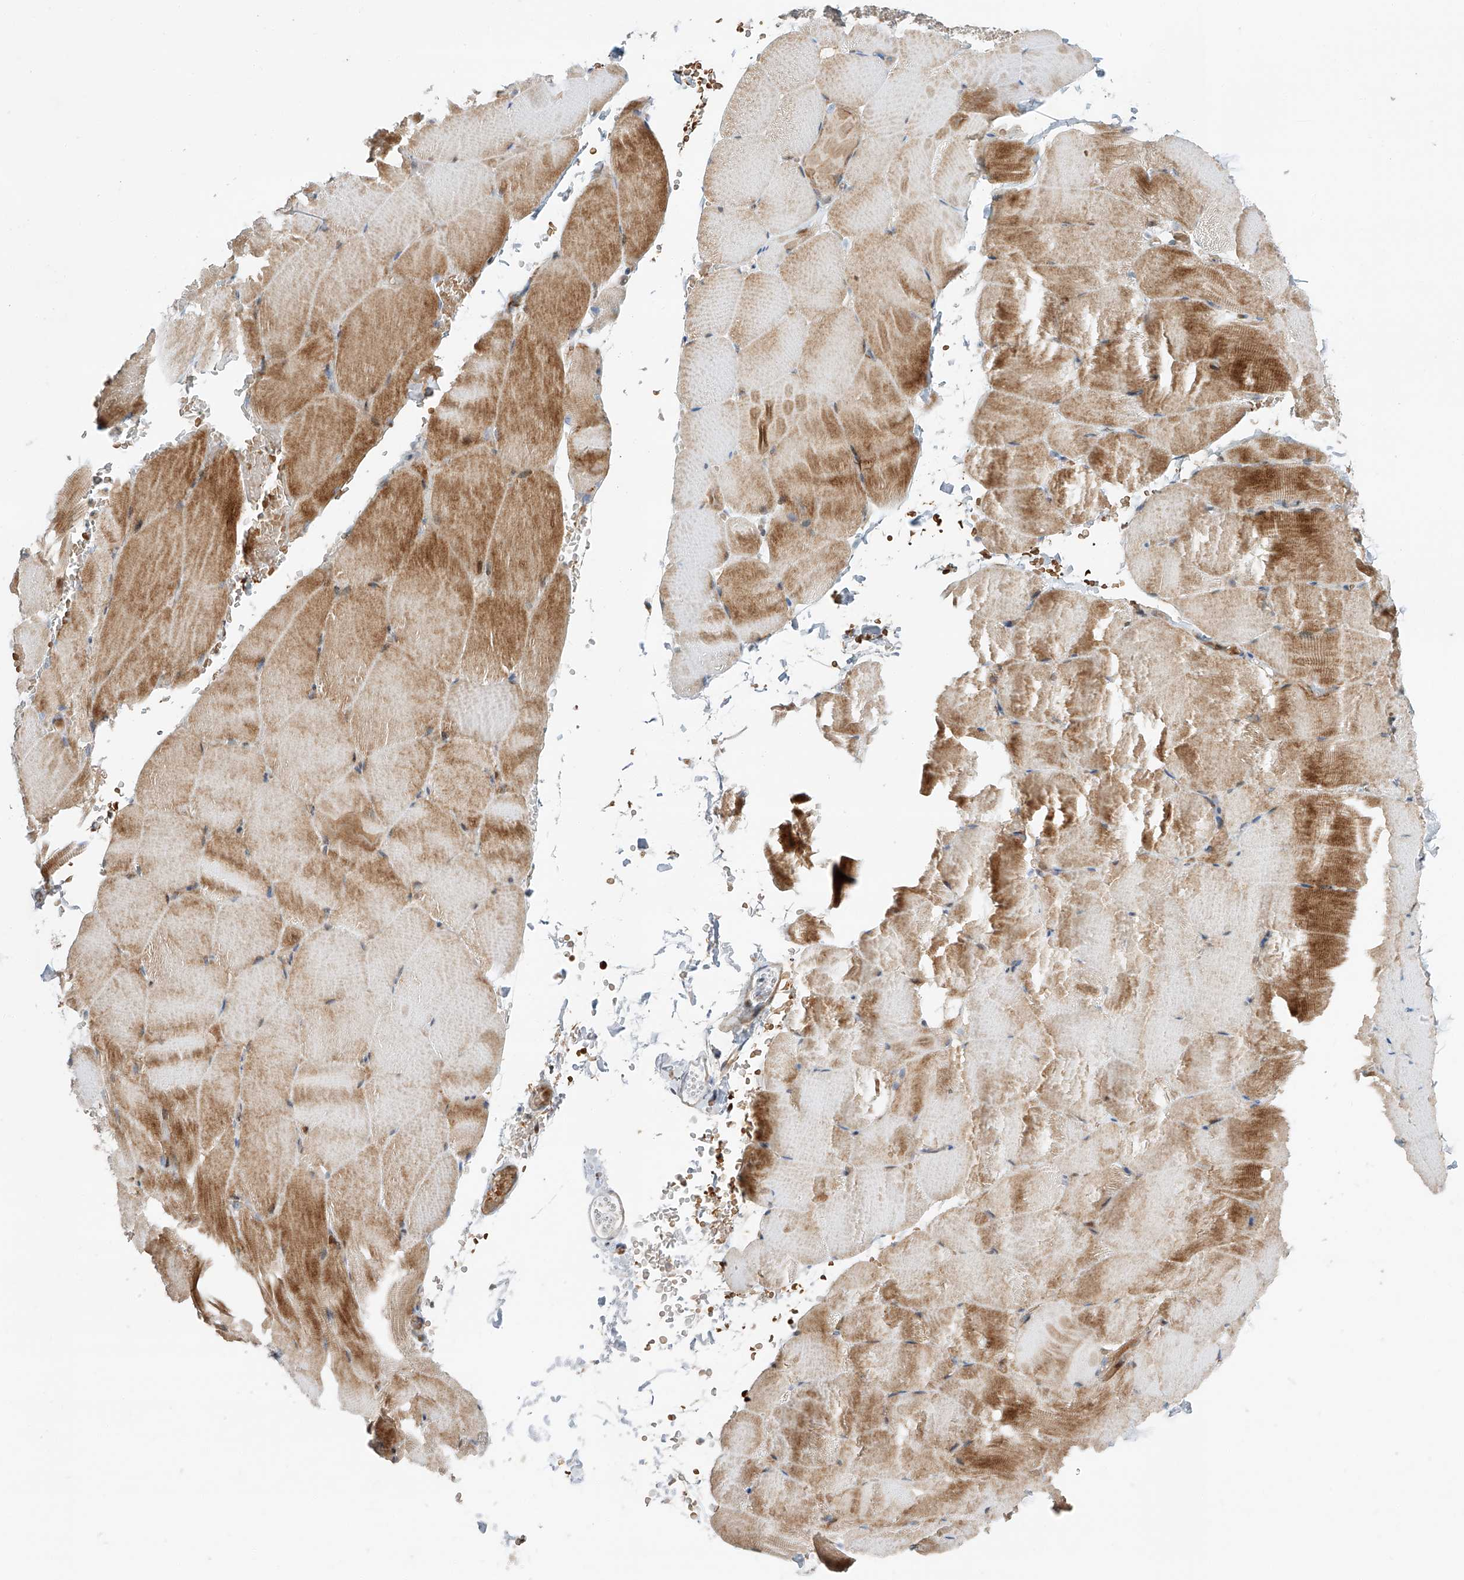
{"staining": {"intensity": "moderate", "quantity": "25%-75%", "location": "cytoplasmic/membranous"}, "tissue": "skeletal muscle", "cell_type": "Myocytes", "image_type": "normal", "snomed": [{"axis": "morphology", "description": "Normal tissue, NOS"}, {"axis": "topography", "description": "Skeletal muscle"}, {"axis": "topography", "description": "Parathyroid gland"}], "caption": "Immunohistochemistry of normal skeletal muscle demonstrates medium levels of moderate cytoplasmic/membranous positivity in about 25%-75% of myocytes. (DAB = brown stain, brightfield microscopy at high magnification).", "gene": "USF3", "patient": {"sex": "female", "age": 37}}